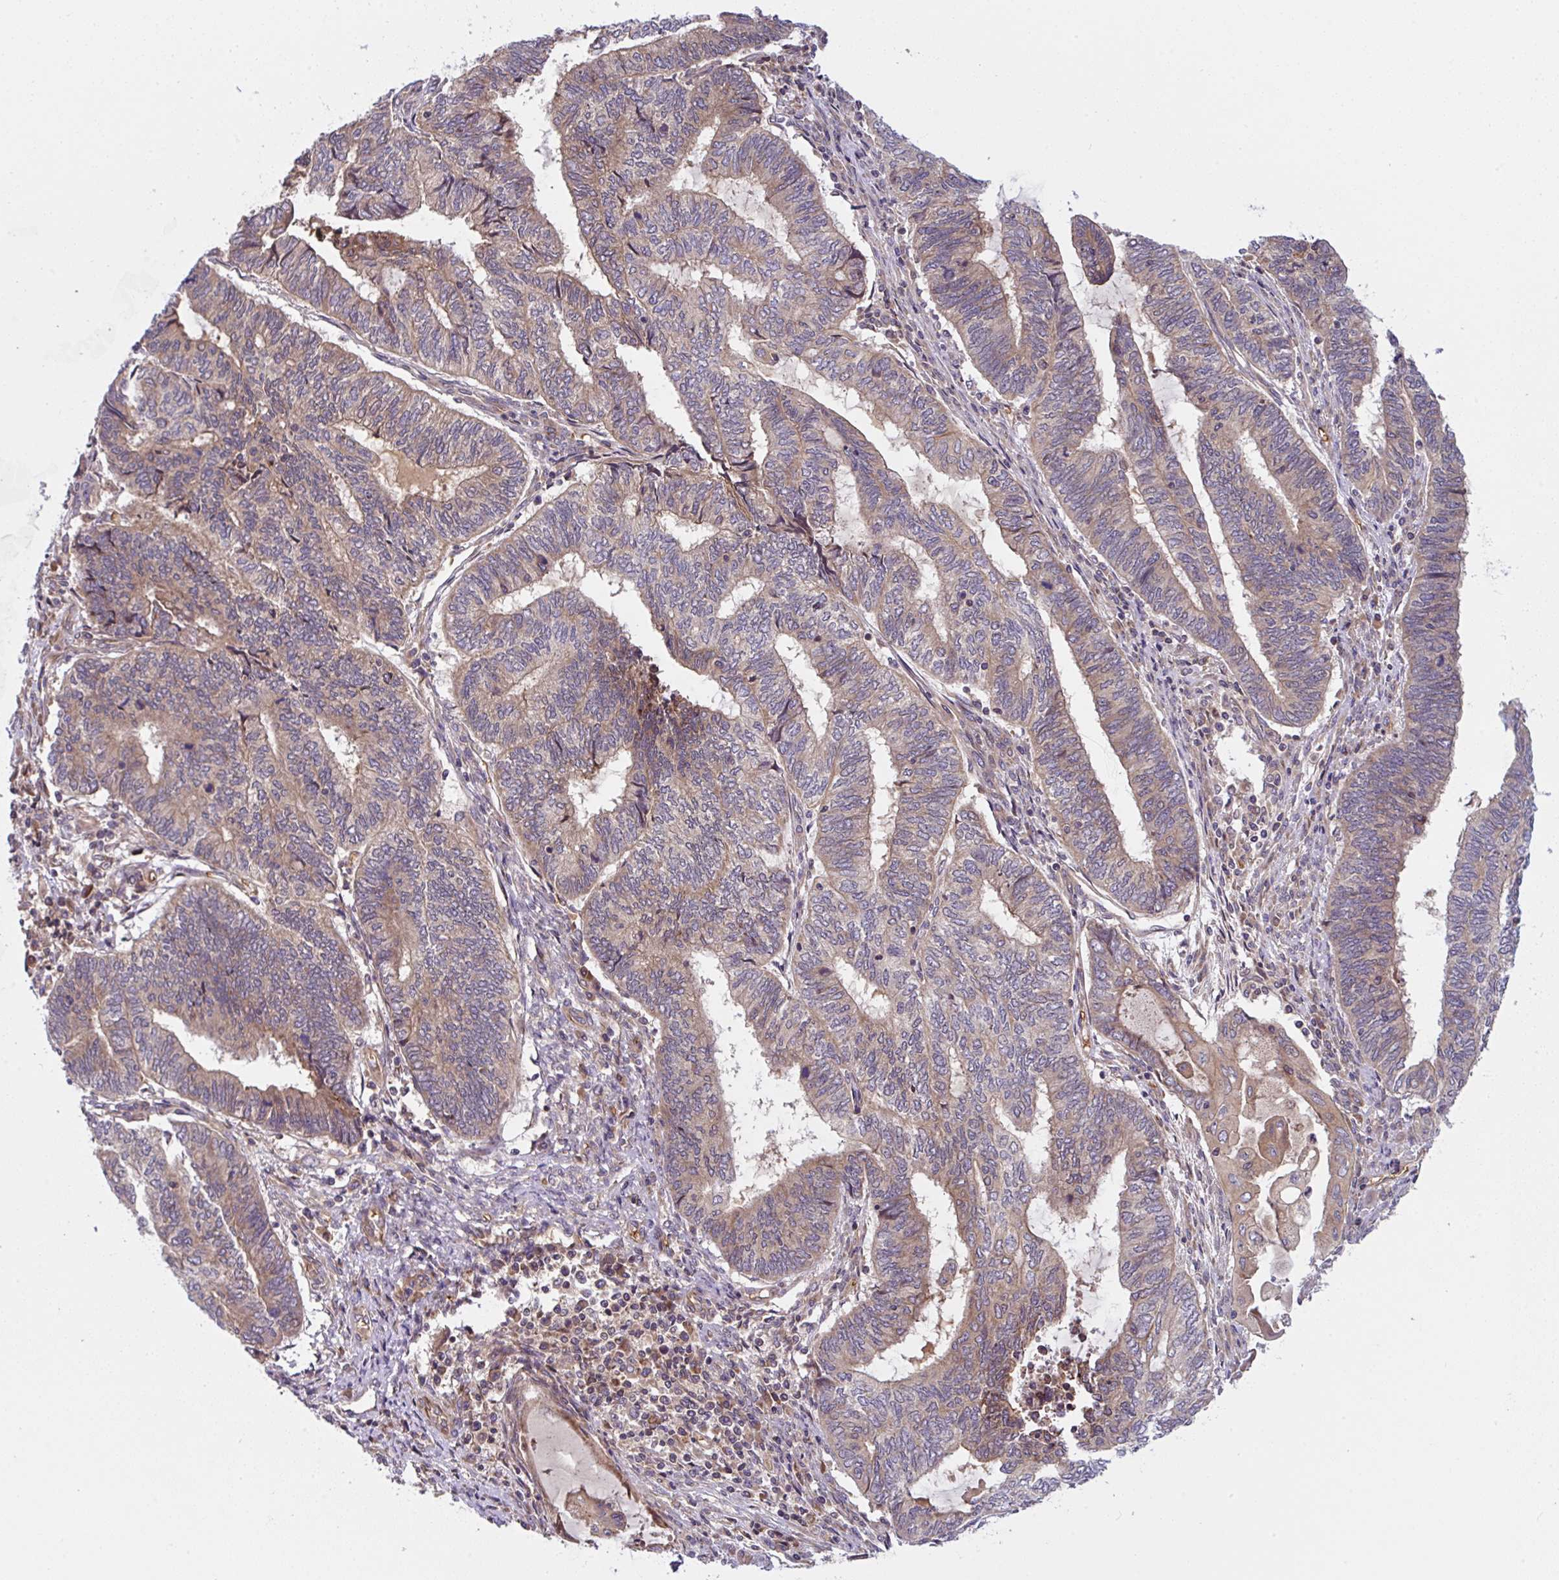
{"staining": {"intensity": "weak", "quantity": "25%-75%", "location": "cytoplasmic/membranous"}, "tissue": "endometrial cancer", "cell_type": "Tumor cells", "image_type": "cancer", "snomed": [{"axis": "morphology", "description": "Adenocarcinoma, NOS"}, {"axis": "topography", "description": "Uterus"}, {"axis": "topography", "description": "Endometrium"}], "caption": "Immunohistochemical staining of endometrial adenocarcinoma displays weak cytoplasmic/membranous protein staining in about 25%-75% of tumor cells.", "gene": "APOBEC3D", "patient": {"sex": "female", "age": 70}}